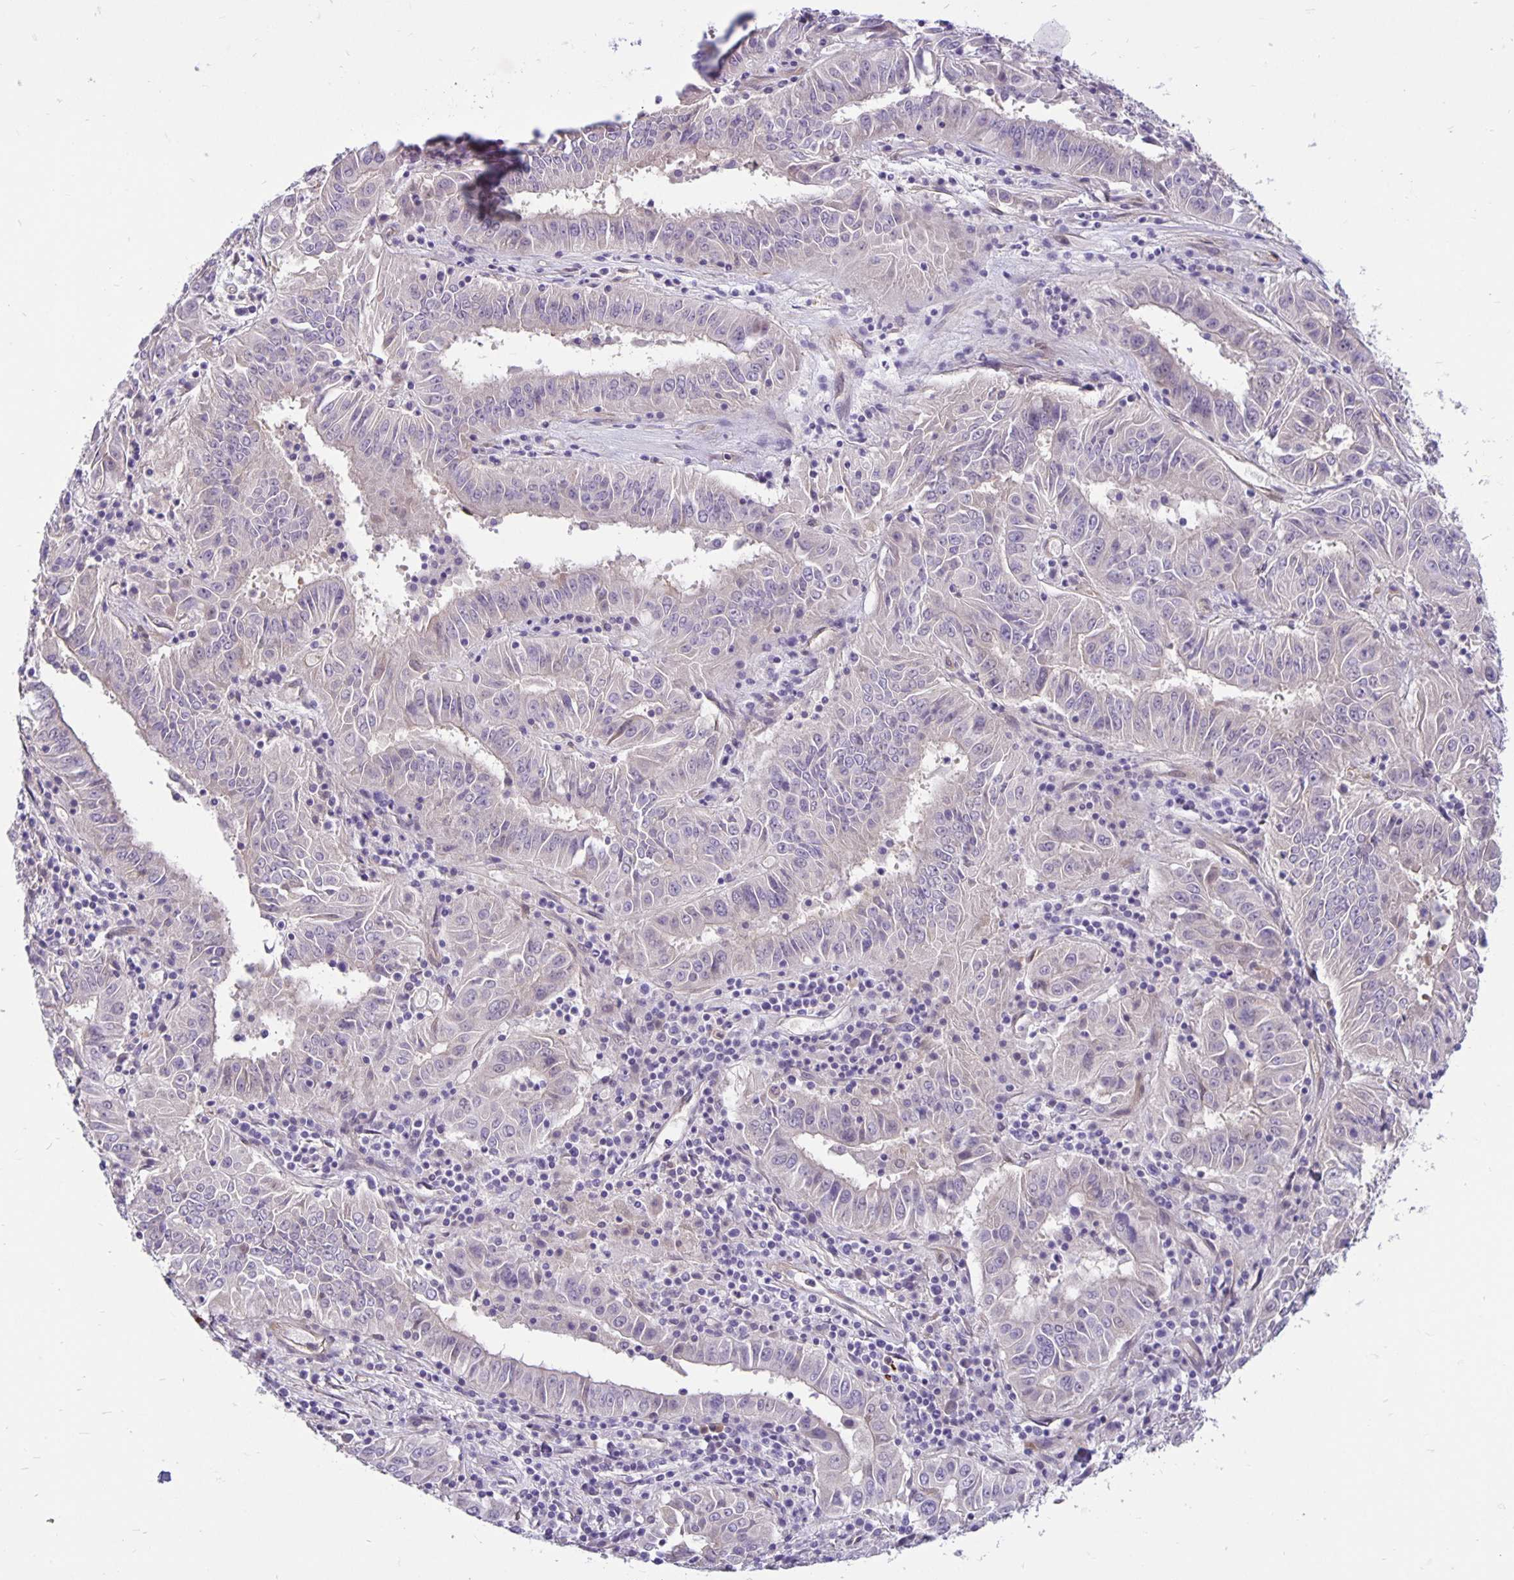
{"staining": {"intensity": "negative", "quantity": "none", "location": "none"}, "tissue": "pancreatic cancer", "cell_type": "Tumor cells", "image_type": "cancer", "snomed": [{"axis": "morphology", "description": "Adenocarcinoma, NOS"}, {"axis": "topography", "description": "Pancreas"}], "caption": "IHC of pancreatic cancer displays no positivity in tumor cells.", "gene": "TAX1BP3", "patient": {"sex": "male", "age": 63}}